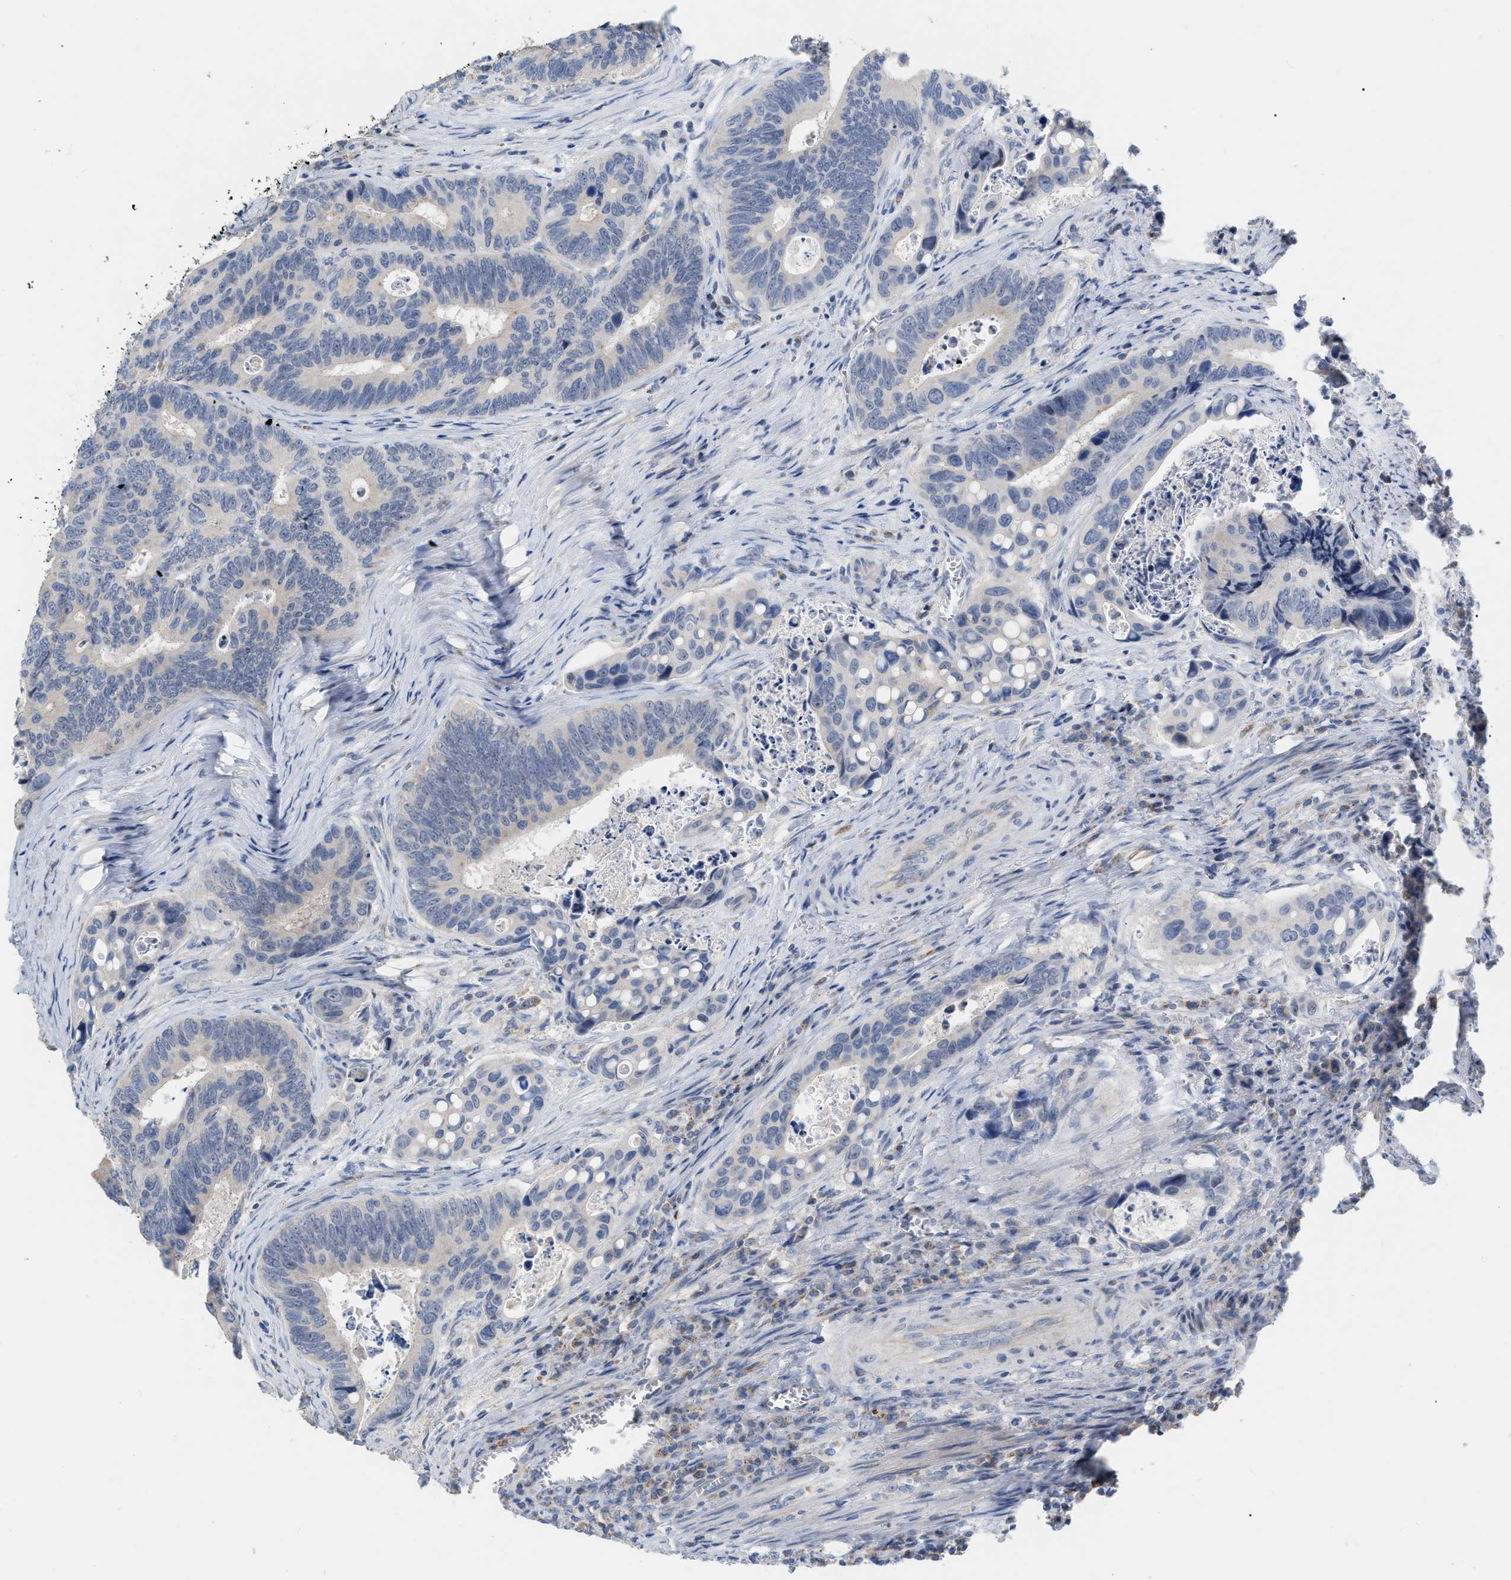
{"staining": {"intensity": "negative", "quantity": "none", "location": "none"}, "tissue": "colorectal cancer", "cell_type": "Tumor cells", "image_type": "cancer", "snomed": [{"axis": "morphology", "description": "Inflammation, NOS"}, {"axis": "morphology", "description": "Adenocarcinoma, NOS"}, {"axis": "topography", "description": "Colon"}], "caption": "Tumor cells are negative for brown protein staining in colorectal cancer (adenocarcinoma). (Stains: DAB (3,3'-diaminobenzidine) IHC with hematoxylin counter stain, Microscopy: brightfield microscopy at high magnification).", "gene": "DDX56", "patient": {"sex": "male", "age": 72}}